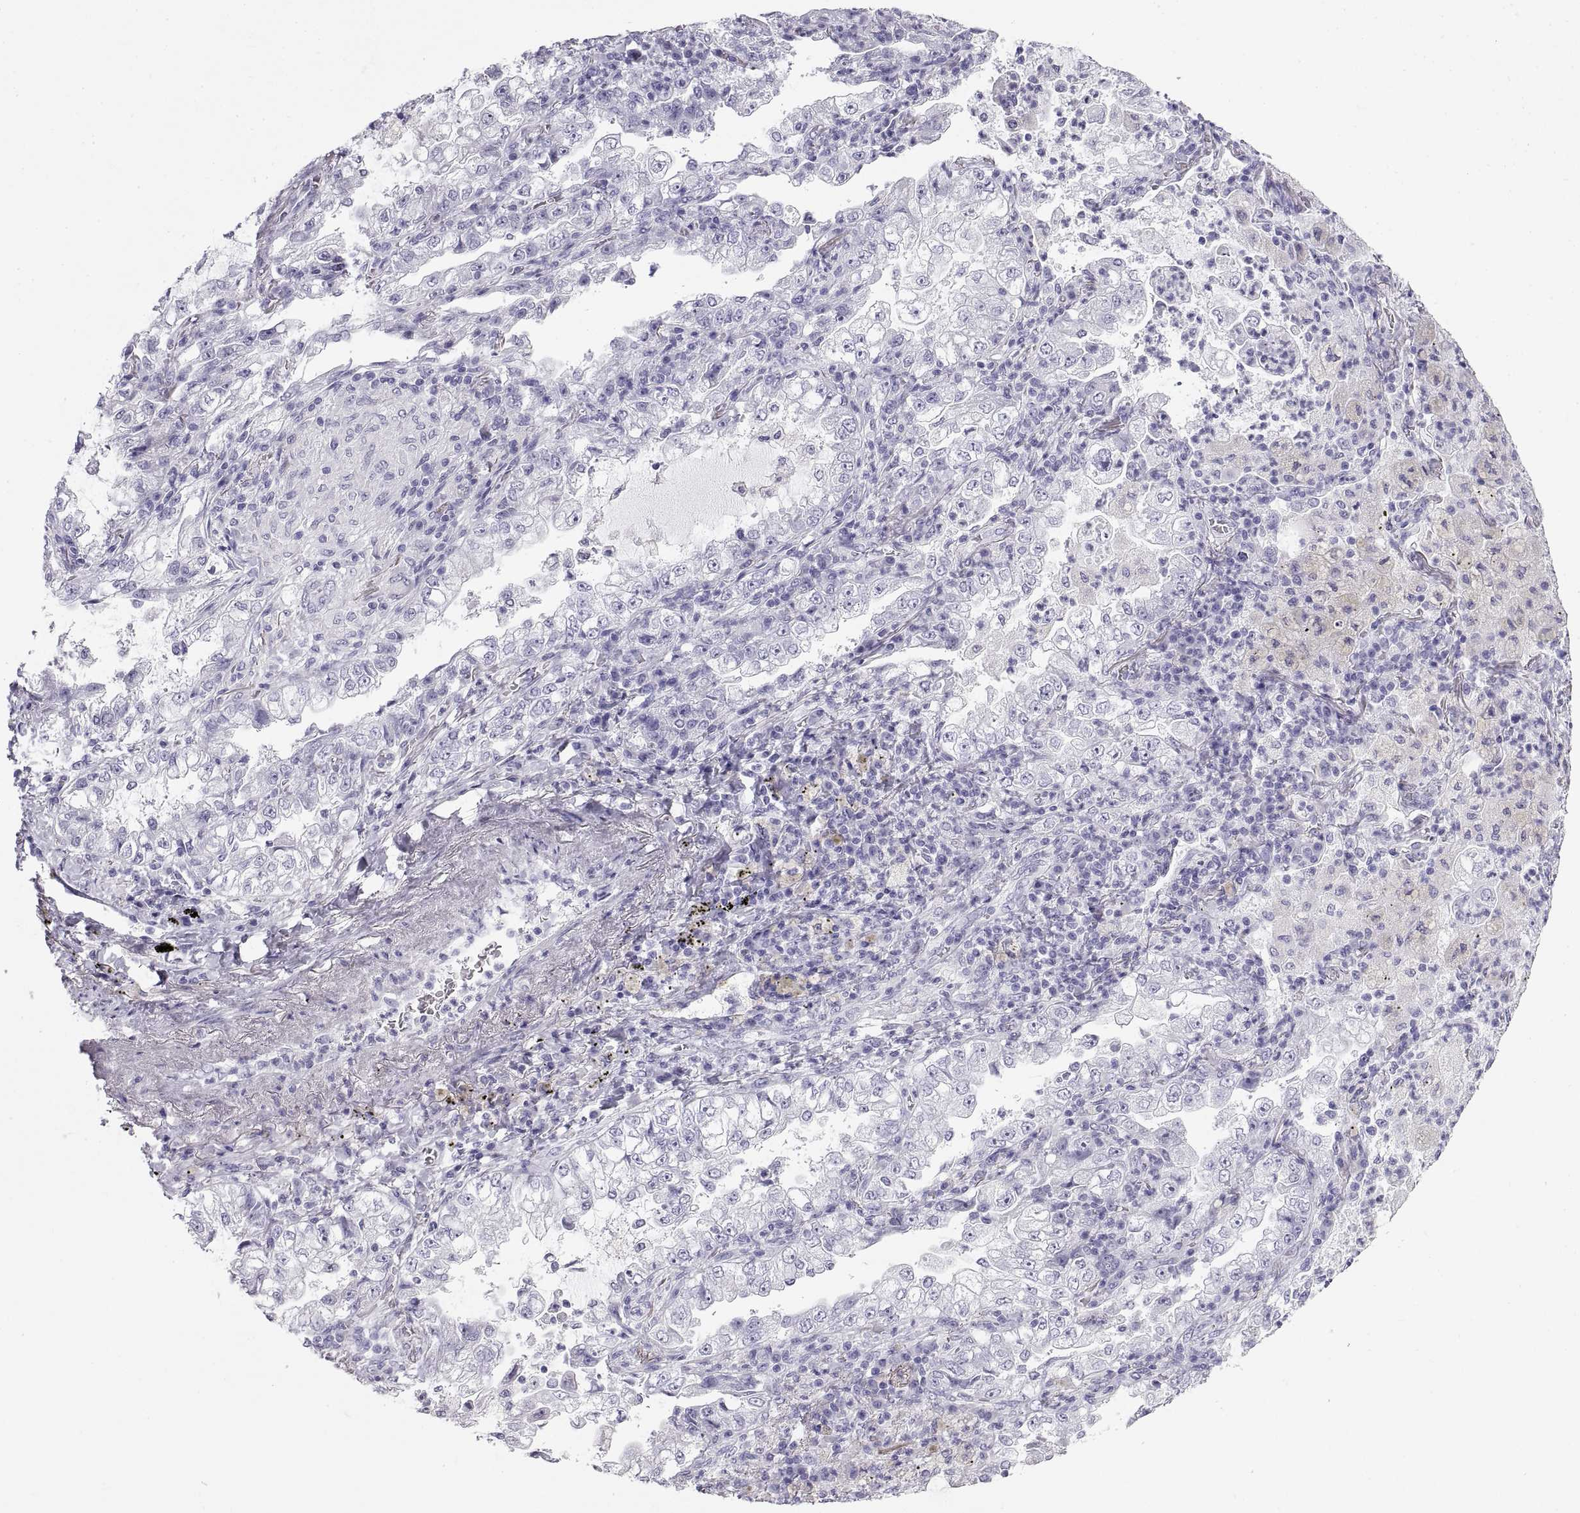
{"staining": {"intensity": "negative", "quantity": "none", "location": "none"}, "tissue": "lung cancer", "cell_type": "Tumor cells", "image_type": "cancer", "snomed": [{"axis": "morphology", "description": "Adenocarcinoma, NOS"}, {"axis": "topography", "description": "Lung"}], "caption": "Adenocarcinoma (lung) was stained to show a protein in brown. There is no significant staining in tumor cells.", "gene": "RLBP1", "patient": {"sex": "female", "age": 73}}